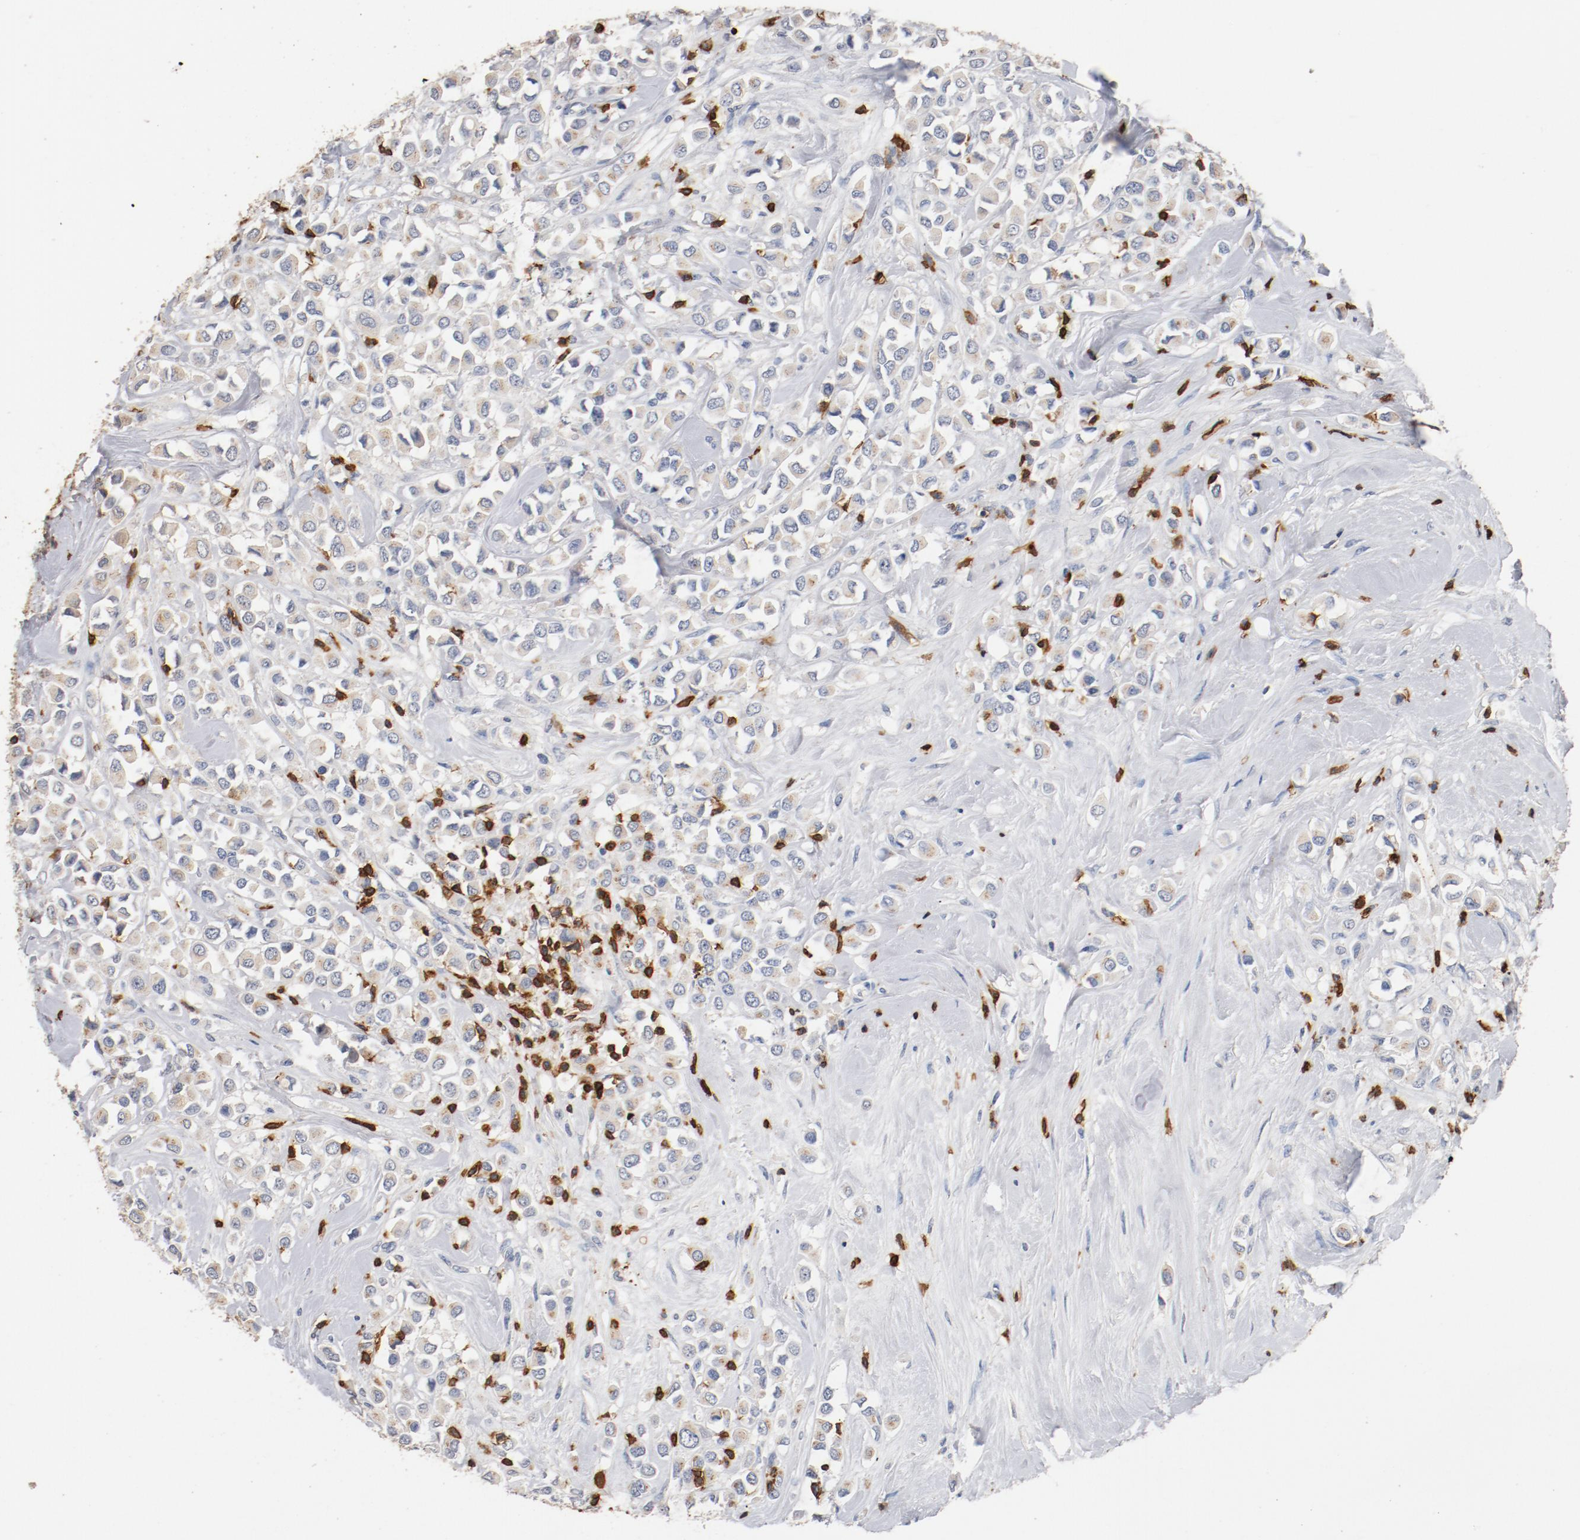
{"staining": {"intensity": "weak", "quantity": "25%-75%", "location": "cytoplasmic/membranous"}, "tissue": "breast cancer", "cell_type": "Tumor cells", "image_type": "cancer", "snomed": [{"axis": "morphology", "description": "Duct carcinoma"}, {"axis": "topography", "description": "Breast"}], "caption": "About 25%-75% of tumor cells in breast cancer (intraductal carcinoma) show weak cytoplasmic/membranous protein staining as visualized by brown immunohistochemical staining.", "gene": "CD247", "patient": {"sex": "female", "age": 61}}